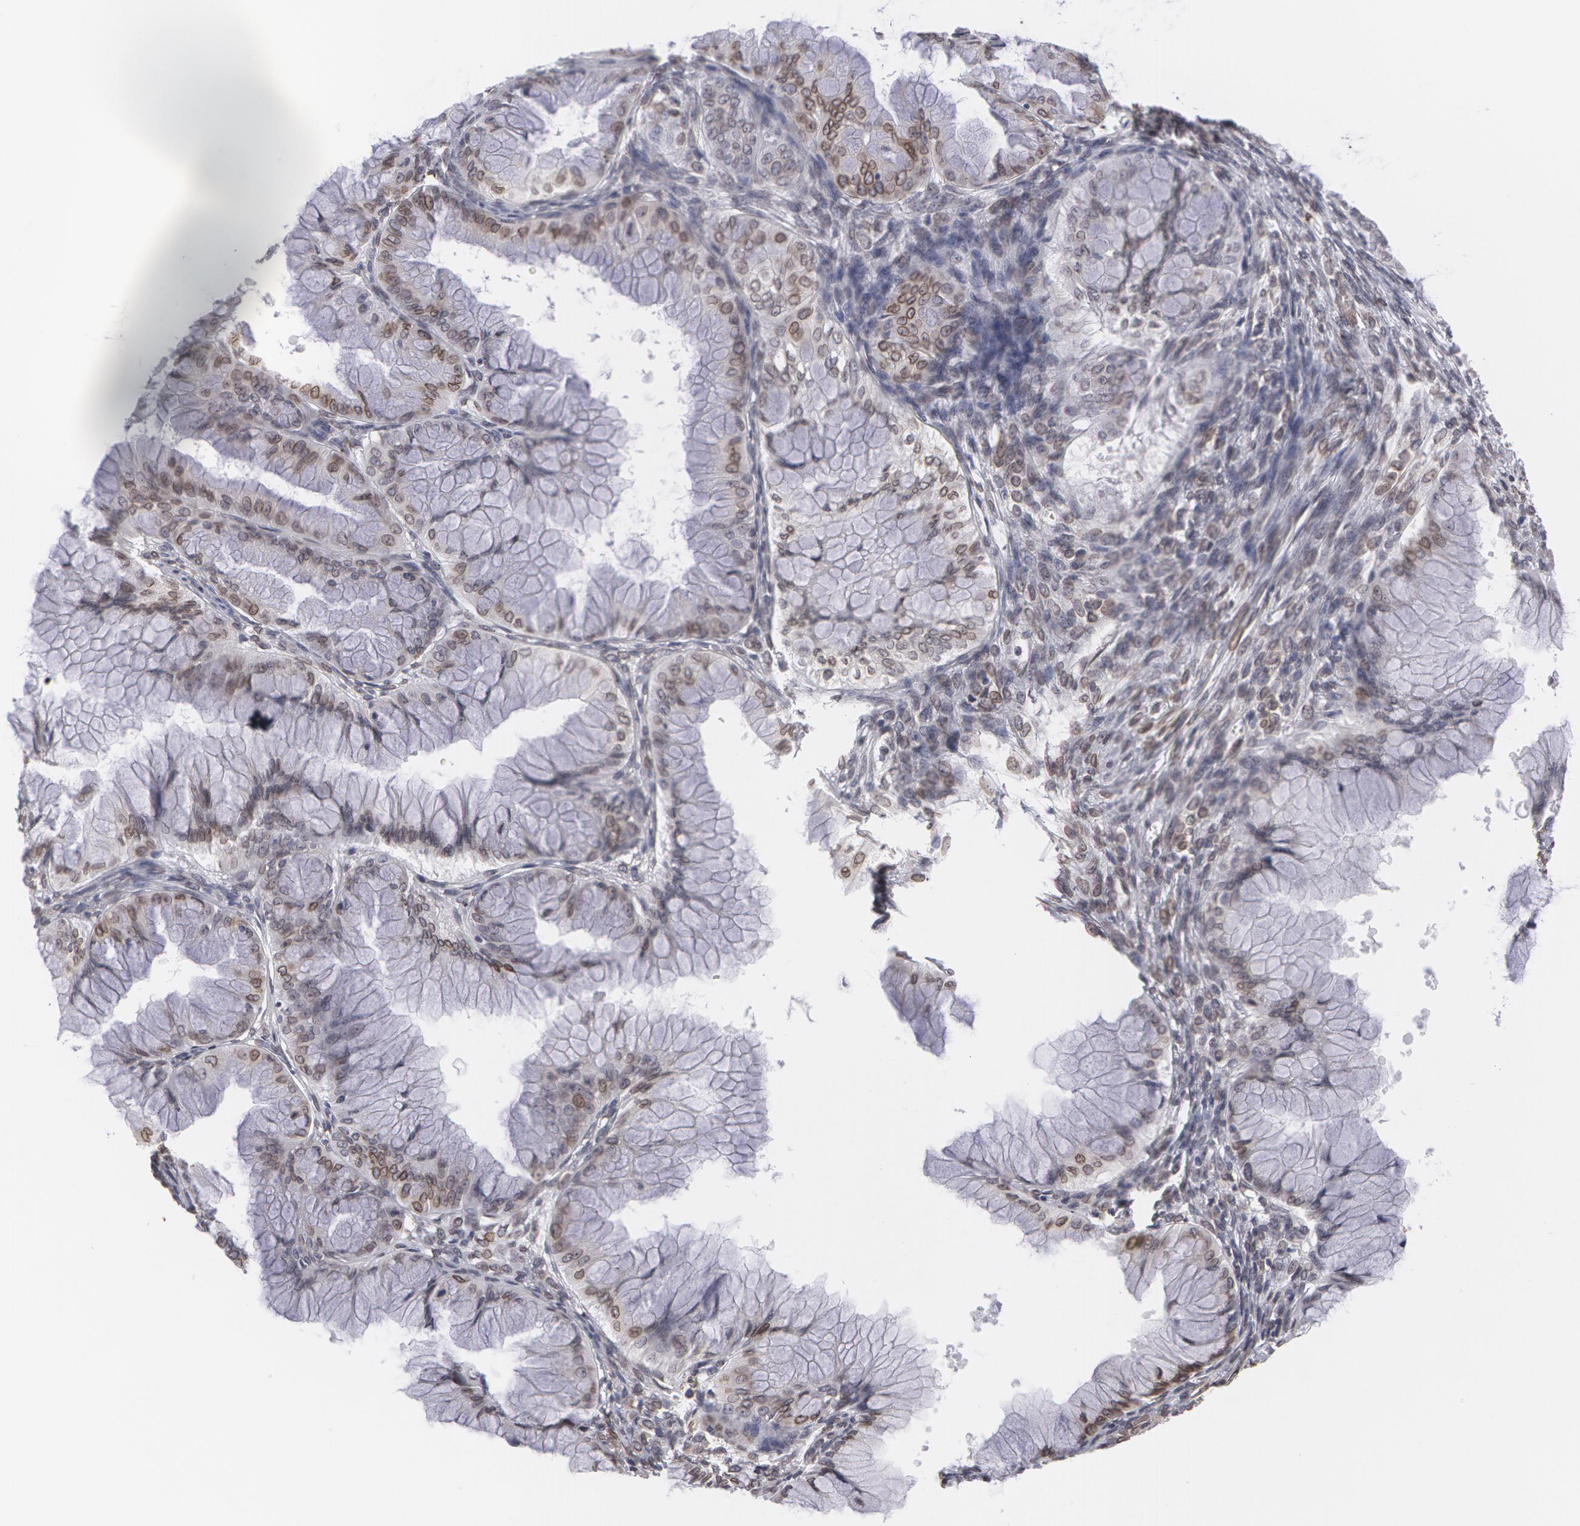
{"staining": {"intensity": "weak", "quantity": "<25%", "location": "nuclear"}, "tissue": "ovarian cancer", "cell_type": "Tumor cells", "image_type": "cancer", "snomed": [{"axis": "morphology", "description": "Cystadenocarcinoma, mucinous, NOS"}, {"axis": "topography", "description": "Ovary"}], "caption": "This is an IHC histopathology image of human ovarian cancer (mucinous cystadenocarcinoma). There is no staining in tumor cells.", "gene": "EMD", "patient": {"sex": "female", "age": 63}}